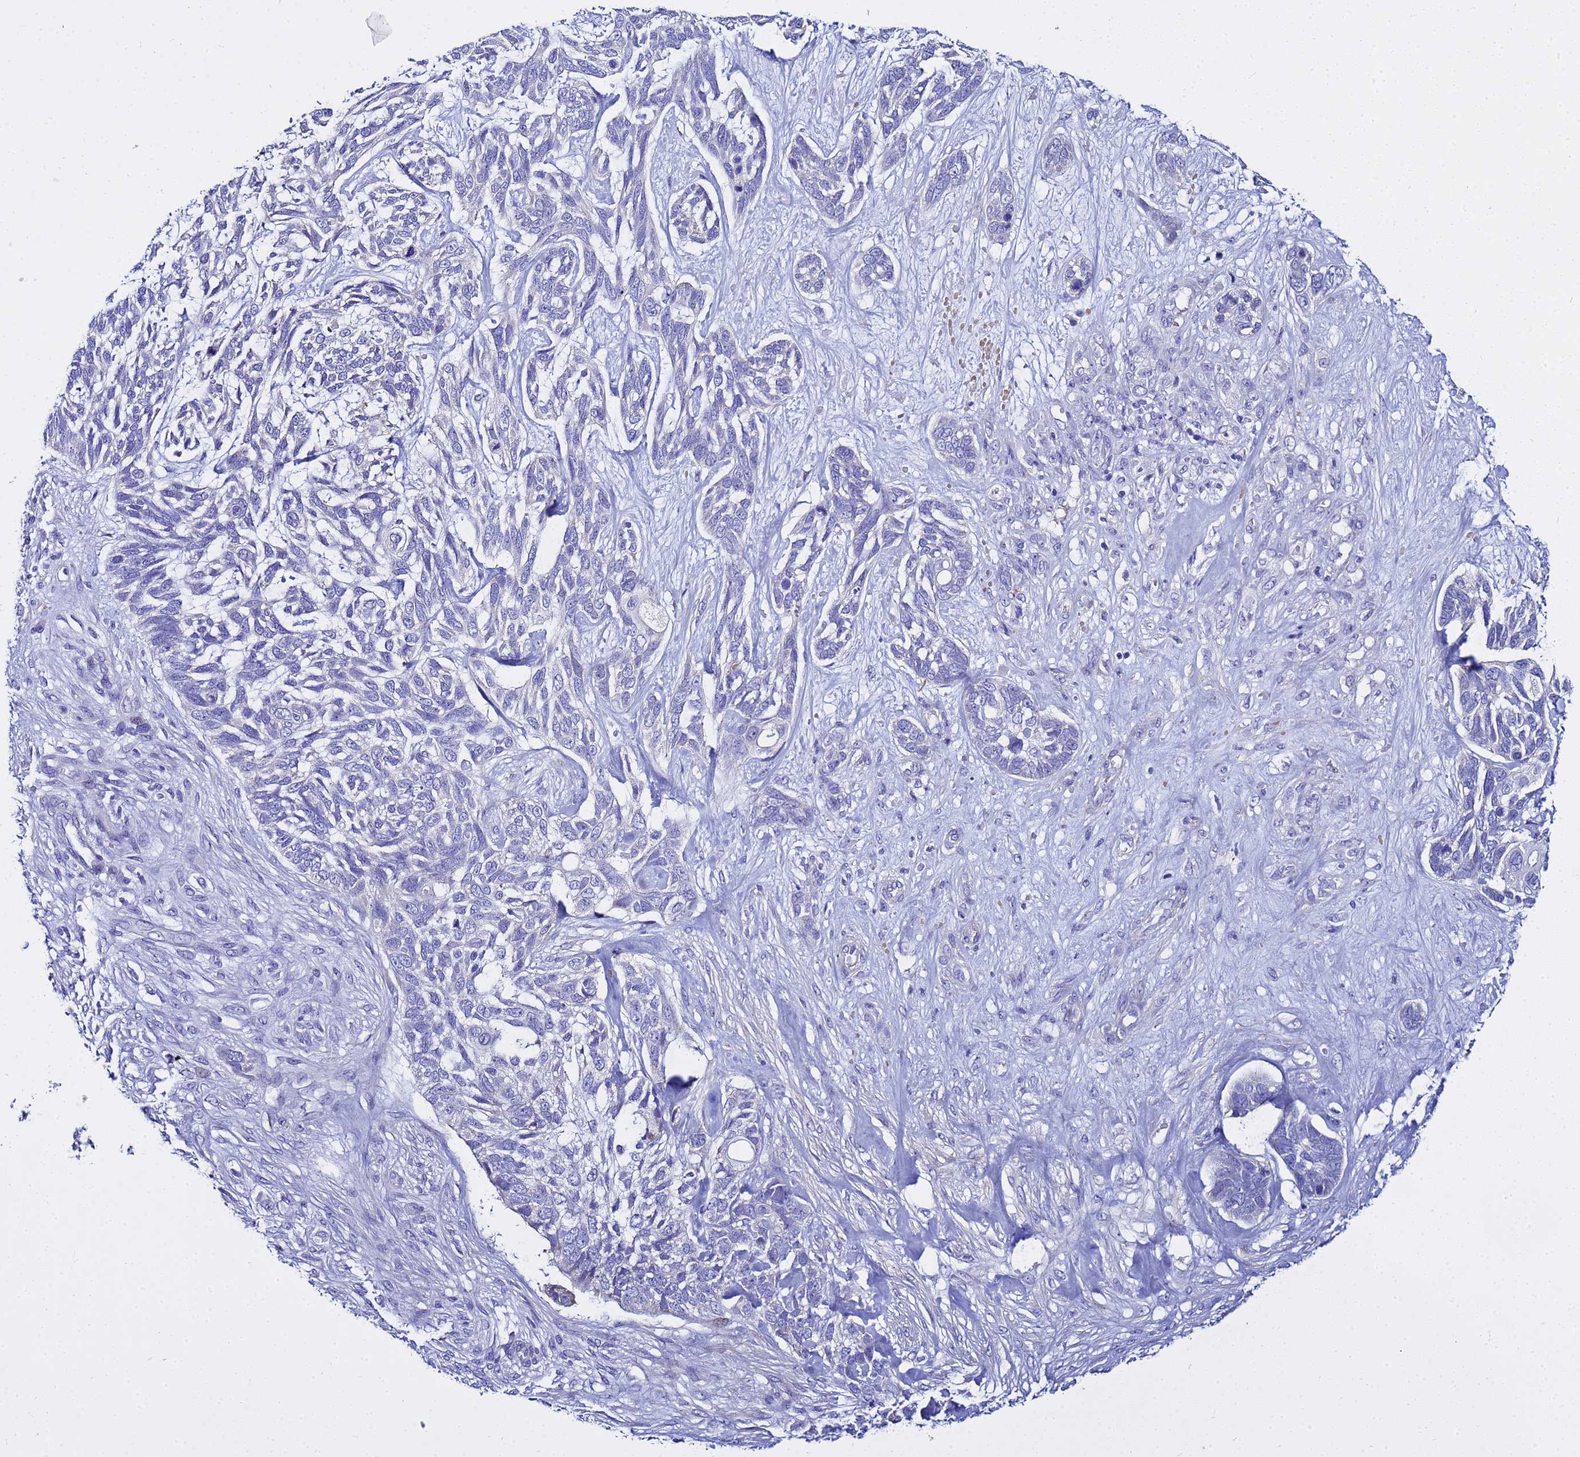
{"staining": {"intensity": "negative", "quantity": "none", "location": "none"}, "tissue": "skin cancer", "cell_type": "Tumor cells", "image_type": "cancer", "snomed": [{"axis": "morphology", "description": "Basal cell carcinoma"}, {"axis": "topography", "description": "Skin"}], "caption": "An IHC histopathology image of skin cancer (basal cell carcinoma) is shown. There is no staining in tumor cells of skin cancer (basal cell carcinoma). (DAB (3,3'-diaminobenzidine) IHC, high magnification).", "gene": "USP18", "patient": {"sex": "male", "age": 88}}